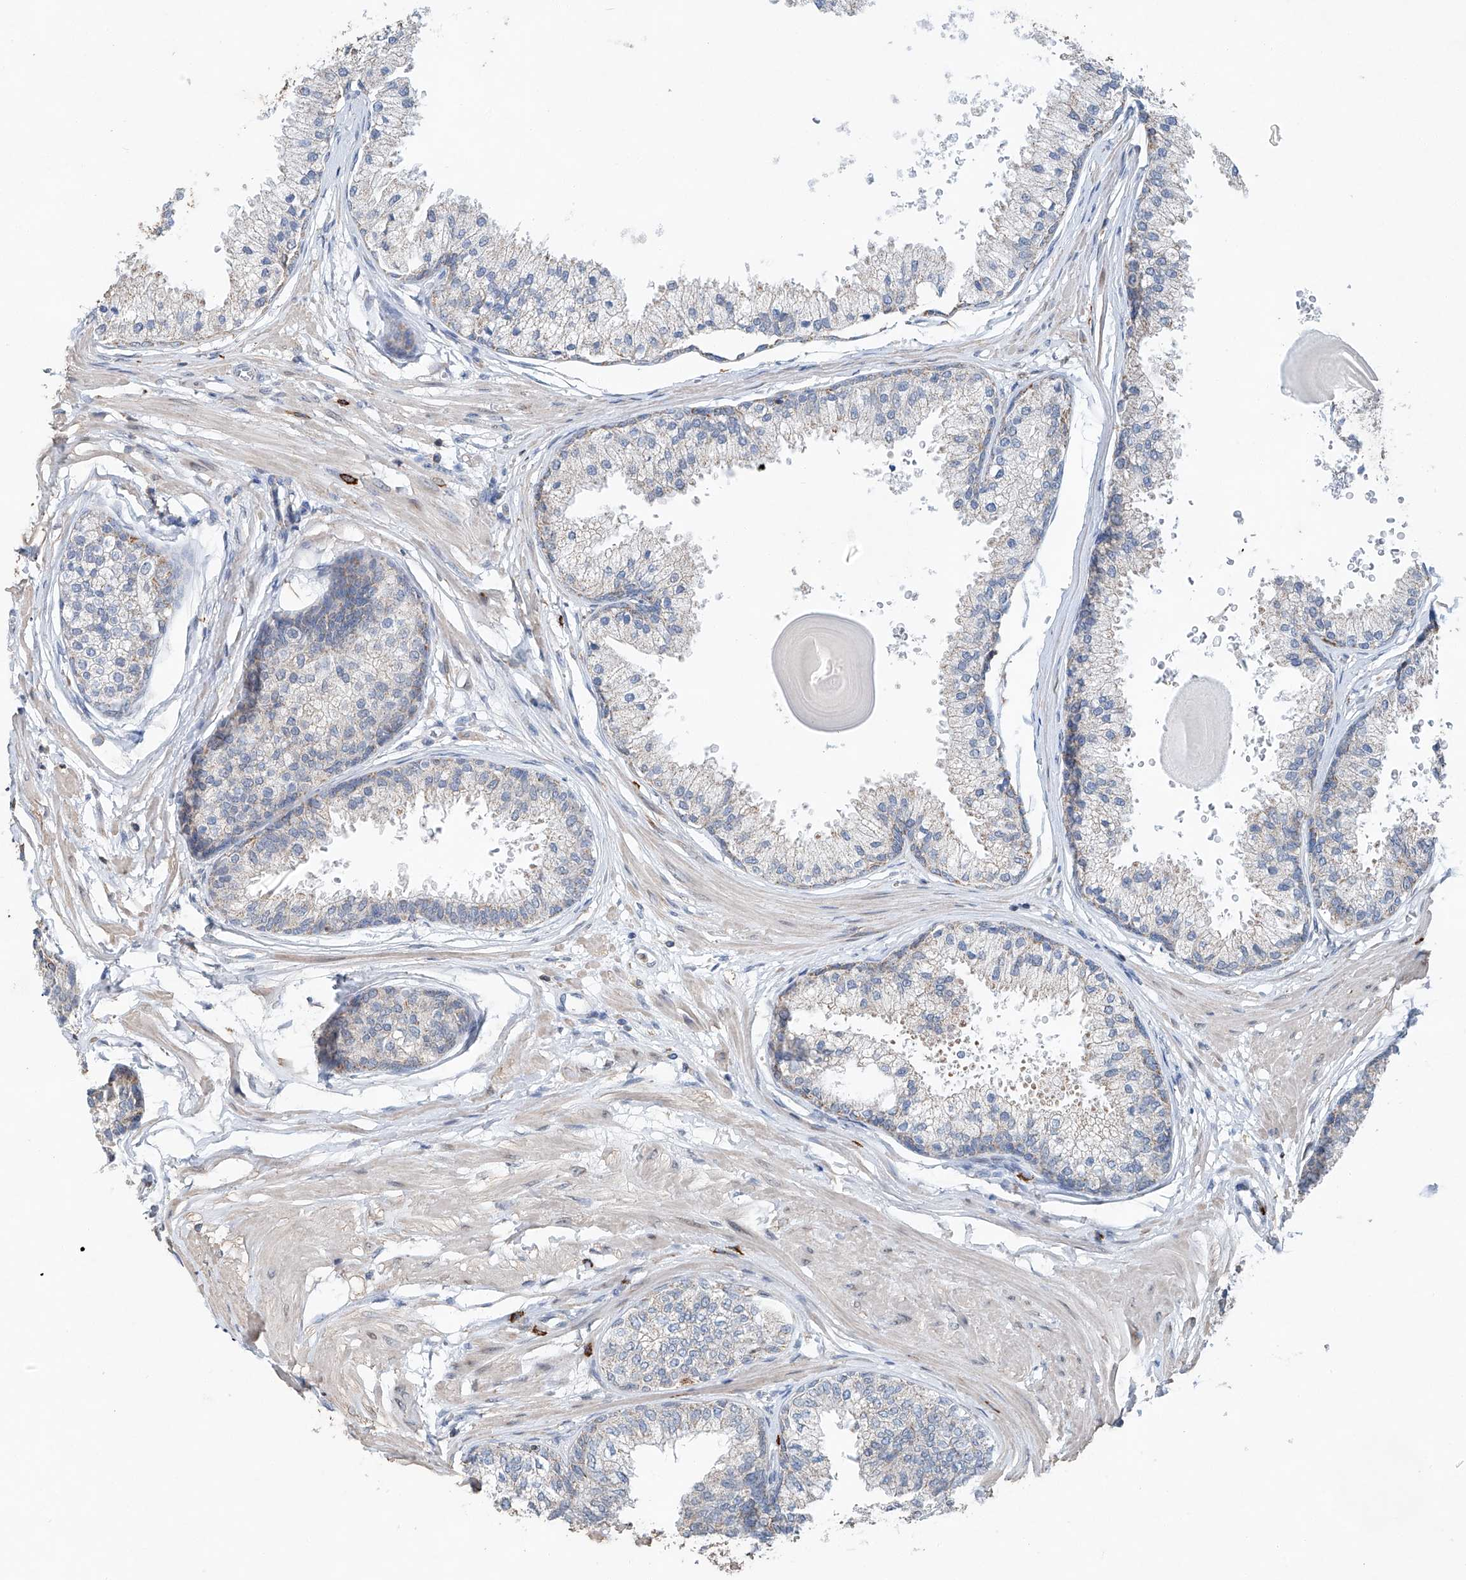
{"staining": {"intensity": "negative", "quantity": "none", "location": "none"}, "tissue": "prostate", "cell_type": "Glandular cells", "image_type": "normal", "snomed": [{"axis": "morphology", "description": "Normal tissue, NOS"}, {"axis": "topography", "description": "Prostate"}], "caption": "A histopathology image of human prostate is negative for staining in glandular cells.", "gene": "KLF15", "patient": {"sex": "male", "age": 48}}